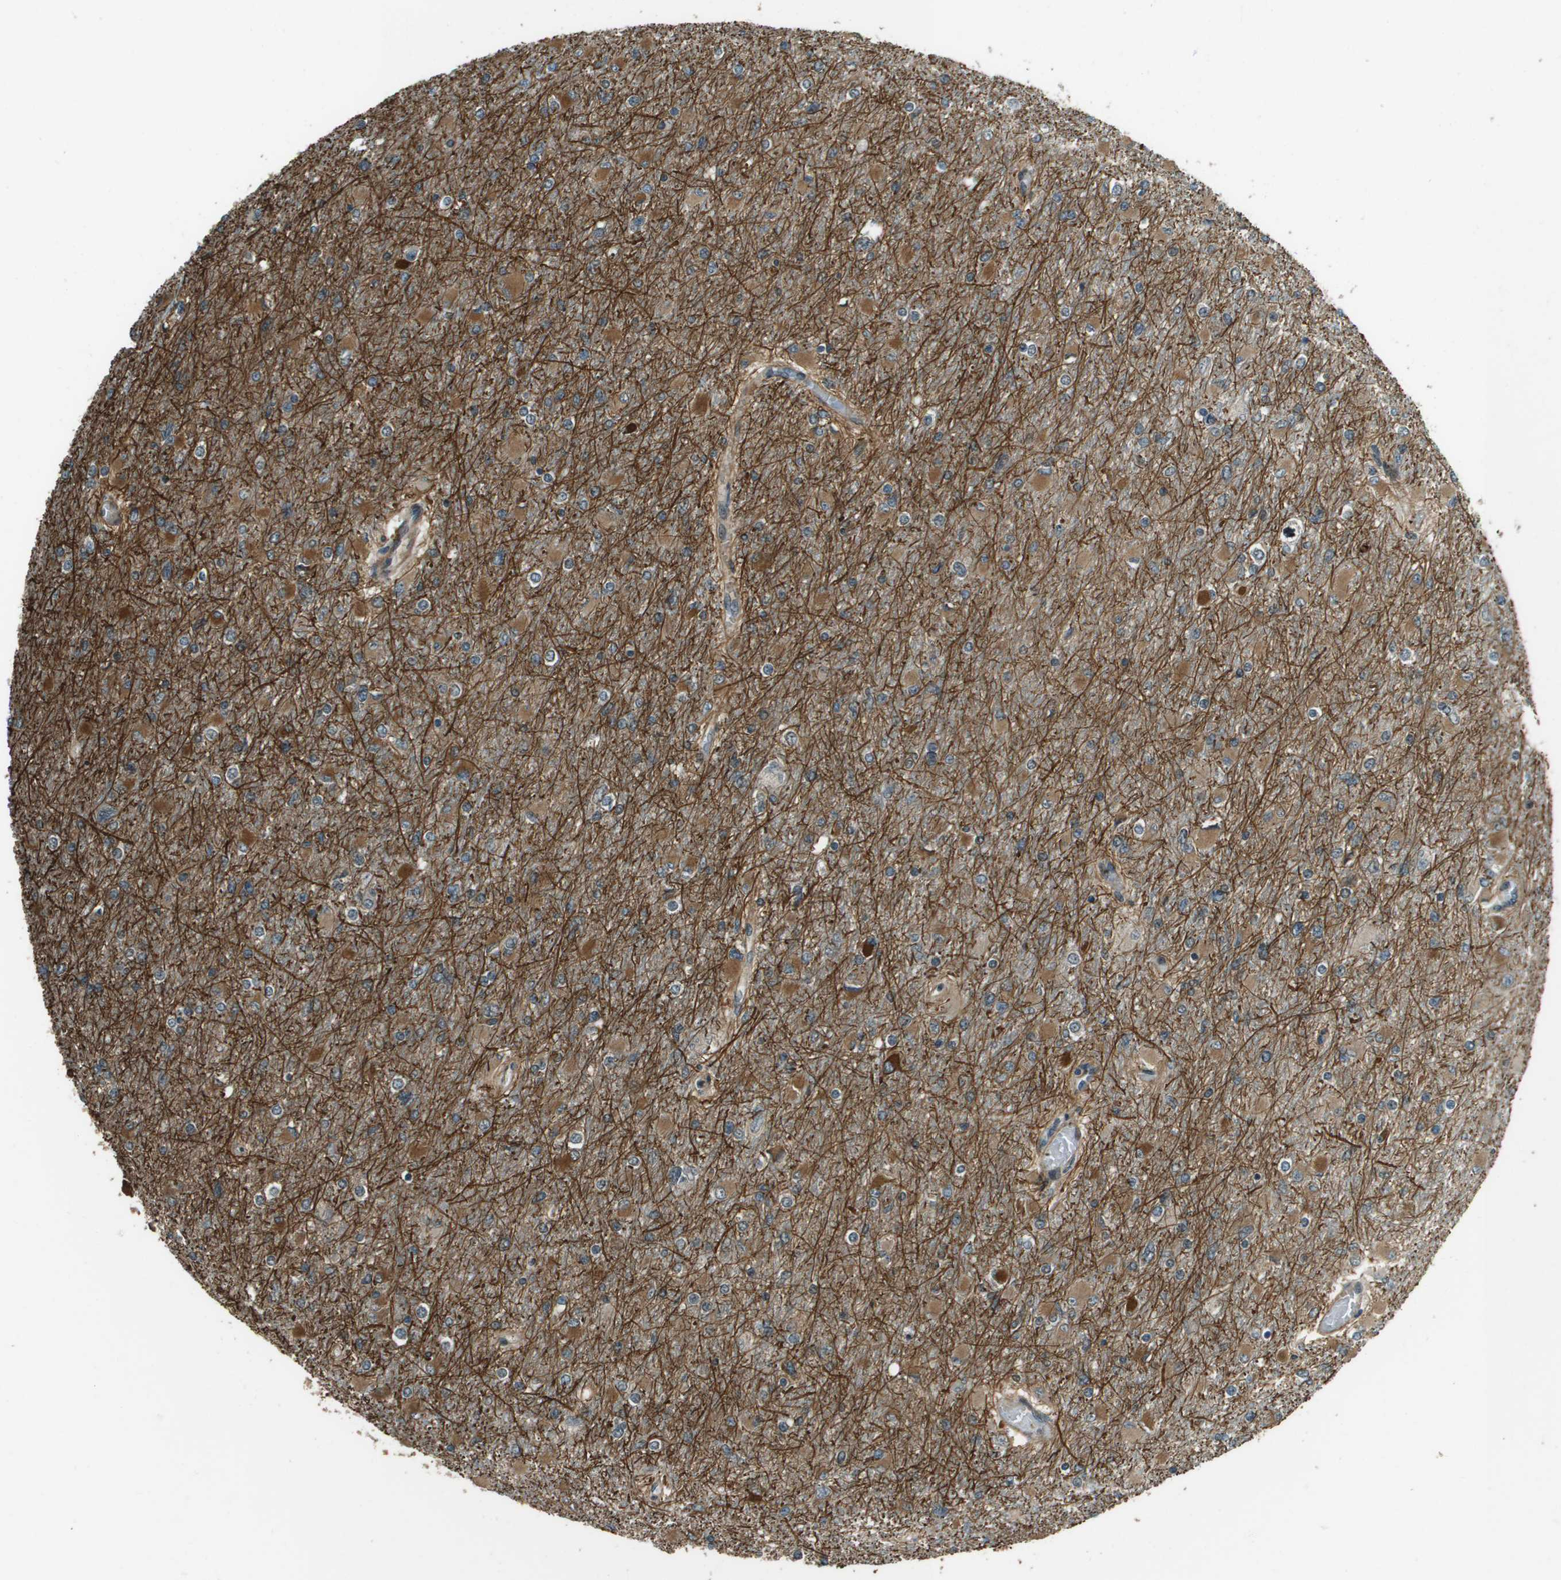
{"staining": {"intensity": "weak", "quantity": ">75%", "location": "cytoplasmic/membranous"}, "tissue": "glioma", "cell_type": "Tumor cells", "image_type": "cancer", "snomed": [{"axis": "morphology", "description": "Glioma, malignant, High grade"}, {"axis": "topography", "description": "Cerebral cortex"}], "caption": "A brown stain labels weak cytoplasmic/membranous staining of a protein in human glioma tumor cells. Nuclei are stained in blue.", "gene": "SDC3", "patient": {"sex": "female", "age": 36}}